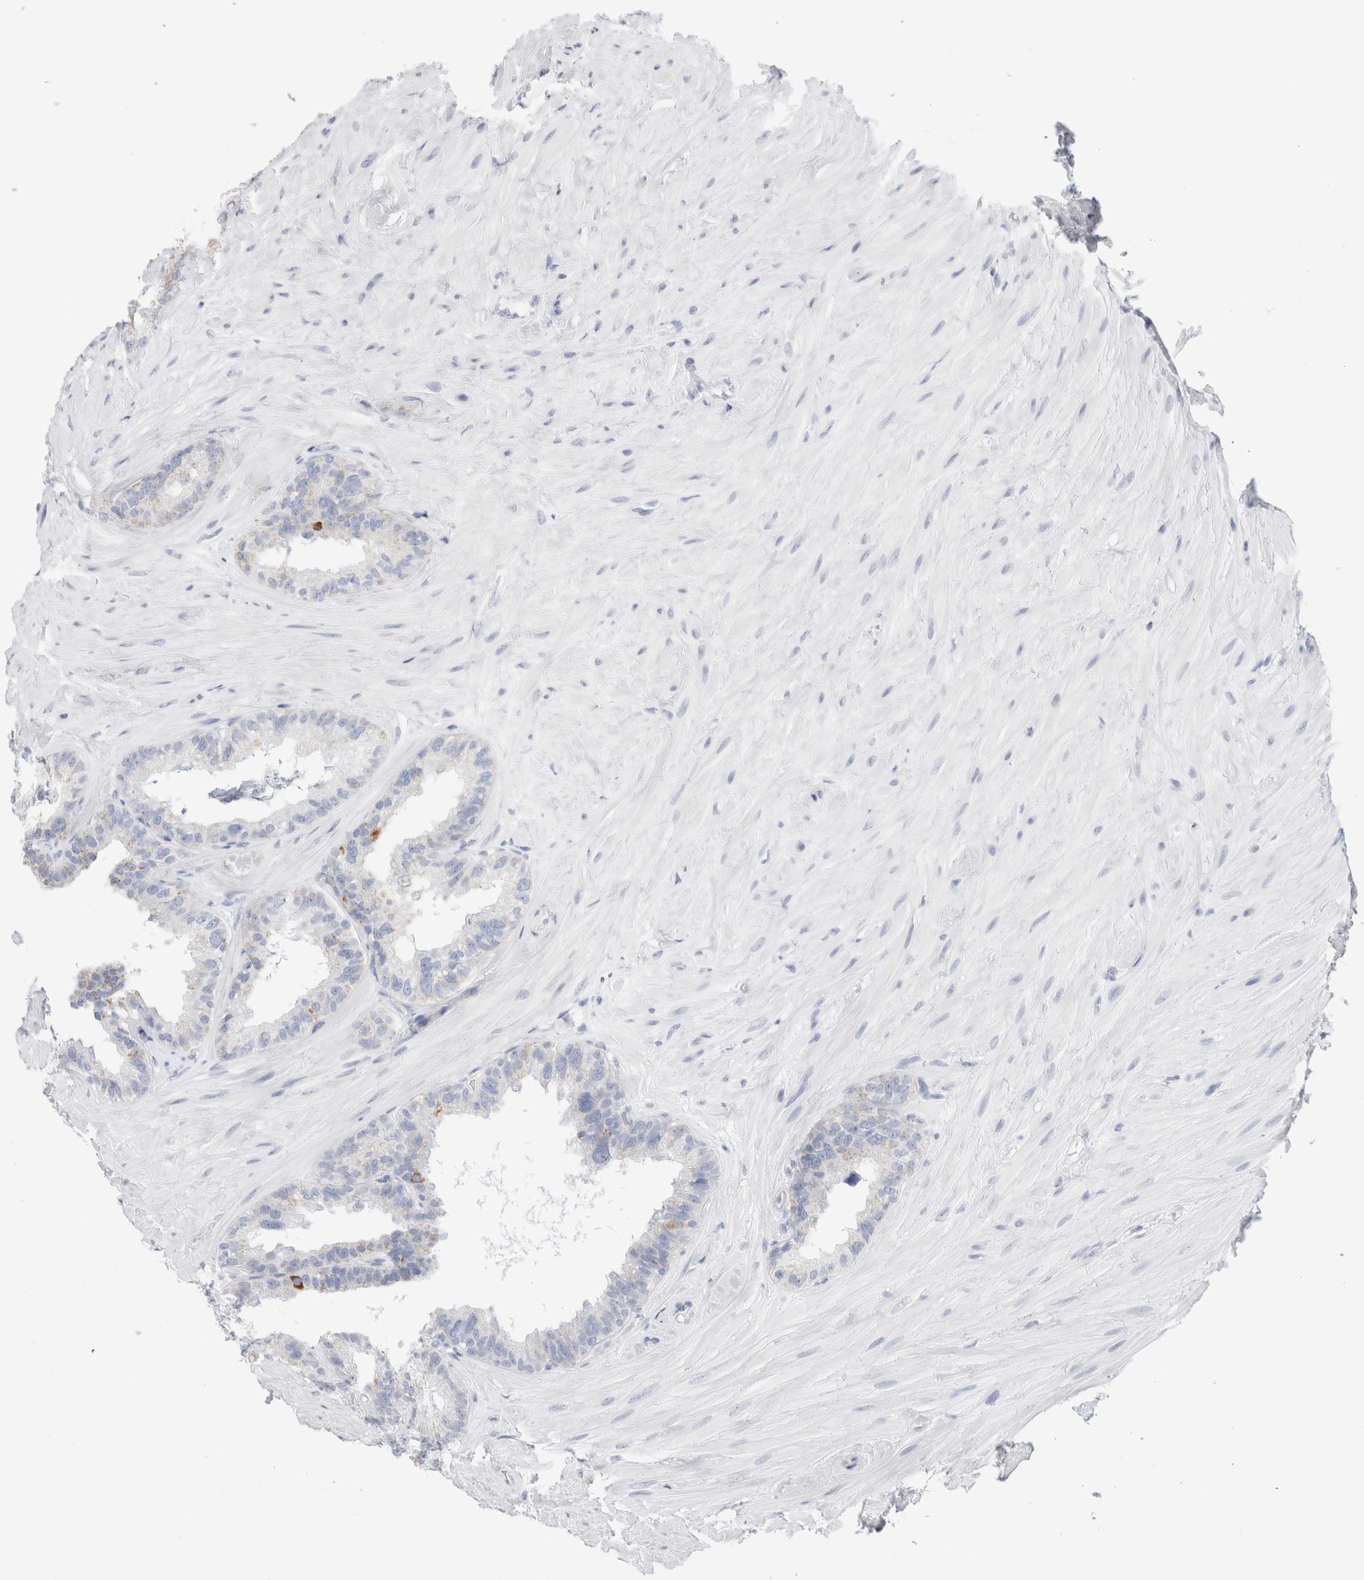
{"staining": {"intensity": "moderate", "quantity": "<25%", "location": "cytoplasmic/membranous"}, "tissue": "seminal vesicle", "cell_type": "Glandular cells", "image_type": "normal", "snomed": [{"axis": "morphology", "description": "Normal tissue, NOS"}, {"axis": "topography", "description": "Seminal veicle"}], "caption": "Moderate cytoplasmic/membranous protein positivity is appreciated in approximately <25% of glandular cells in seminal vesicle. Immunohistochemistry stains the protein of interest in brown and the nuclei are stained blue.", "gene": "ECHDC2", "patient": {"sex": "male", "age": 80}}